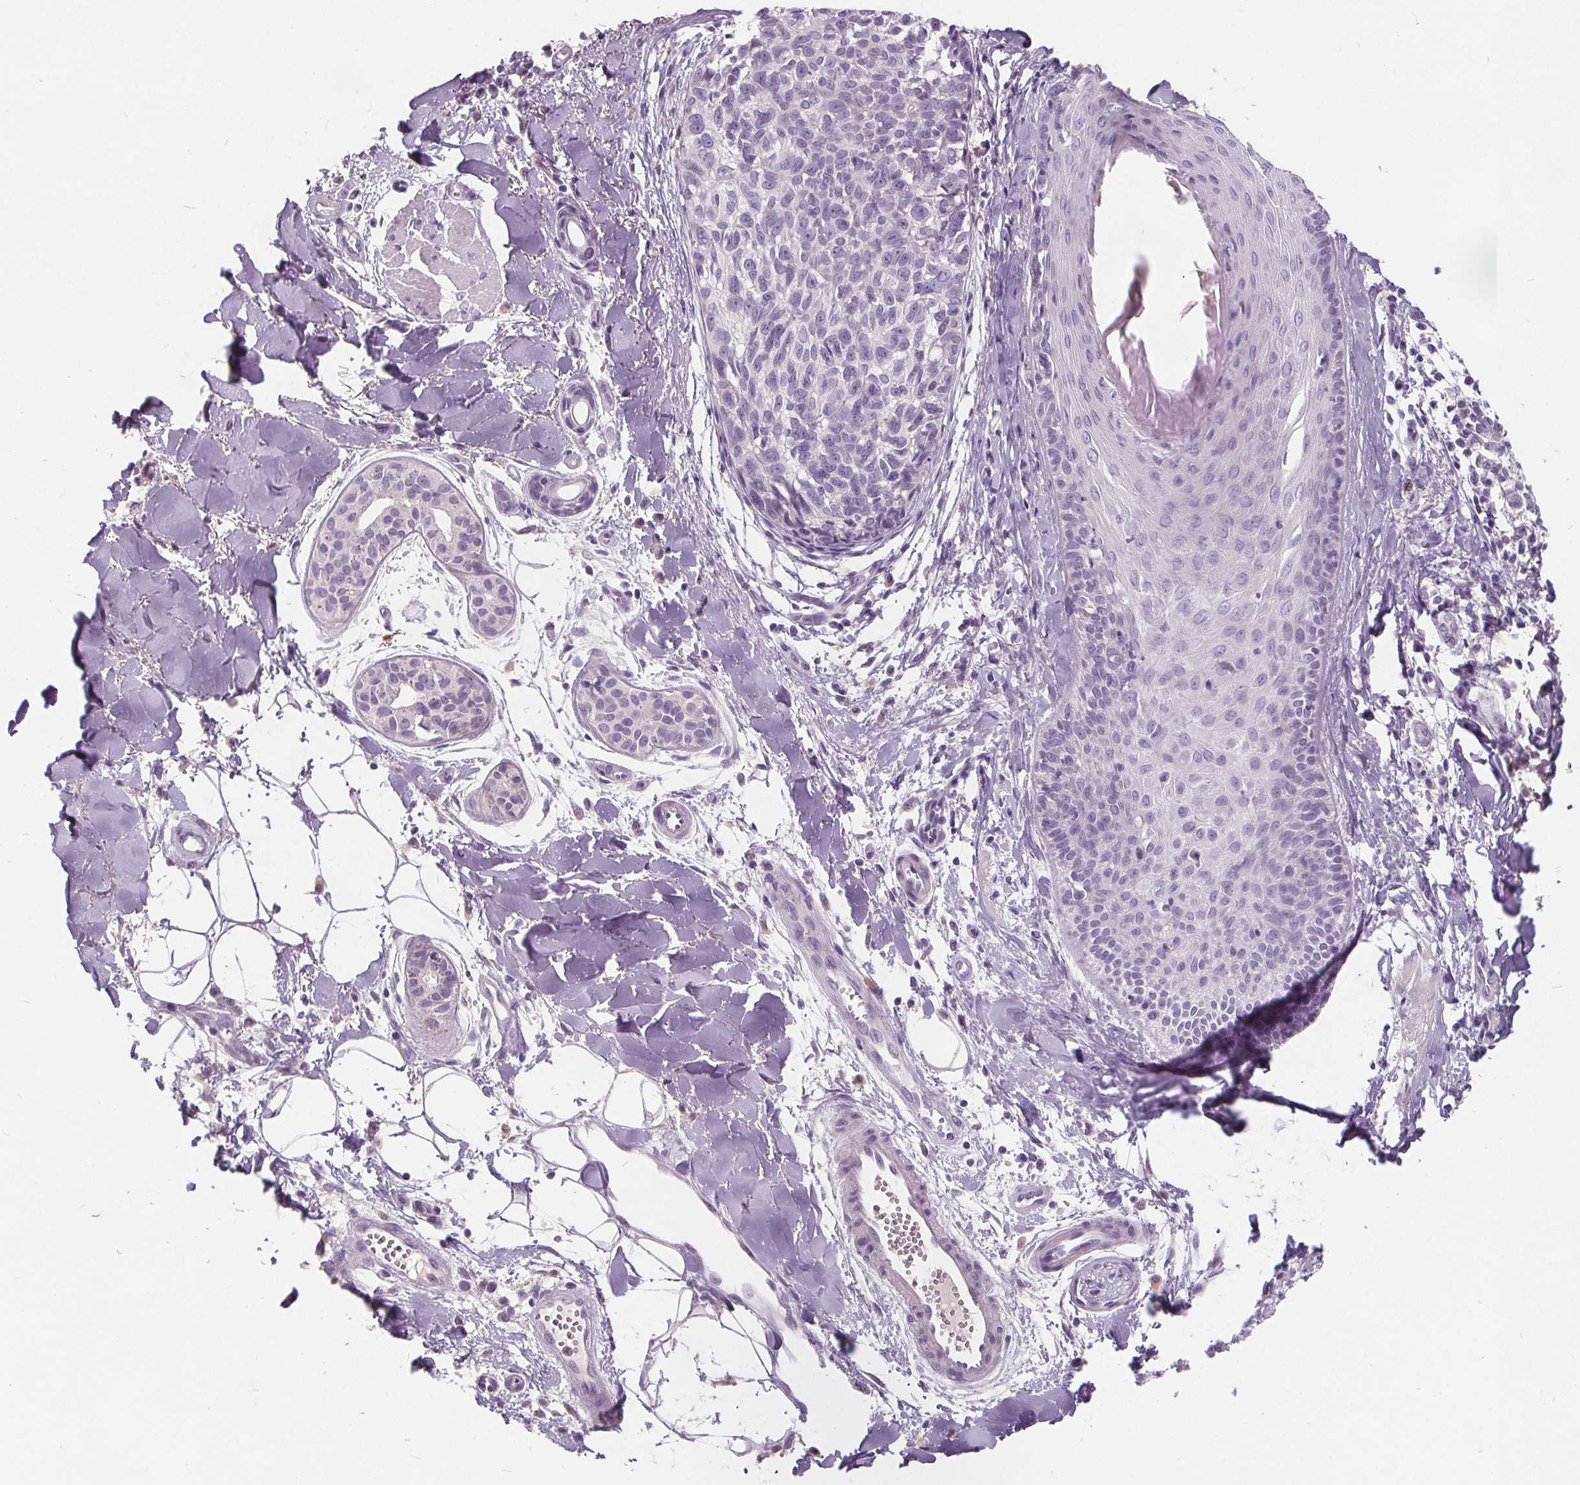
{"staining": {"intensity": "negative", "quantity": "none", "location": "none"}, "tissue": "melanoma", "cell_type": "Tumor cells", "image_type": "cancer", "snomed": [{"axis": "morphology", "description": "Malignant melanoma, NOS"}, {"axis": "topography", "description": "Skin"}], "caption": "A photomicrograph of human melanoma is negative for staining in tumor cells.", "gene": "HAAO", "patient": {"sex": "male", "age": 48}}